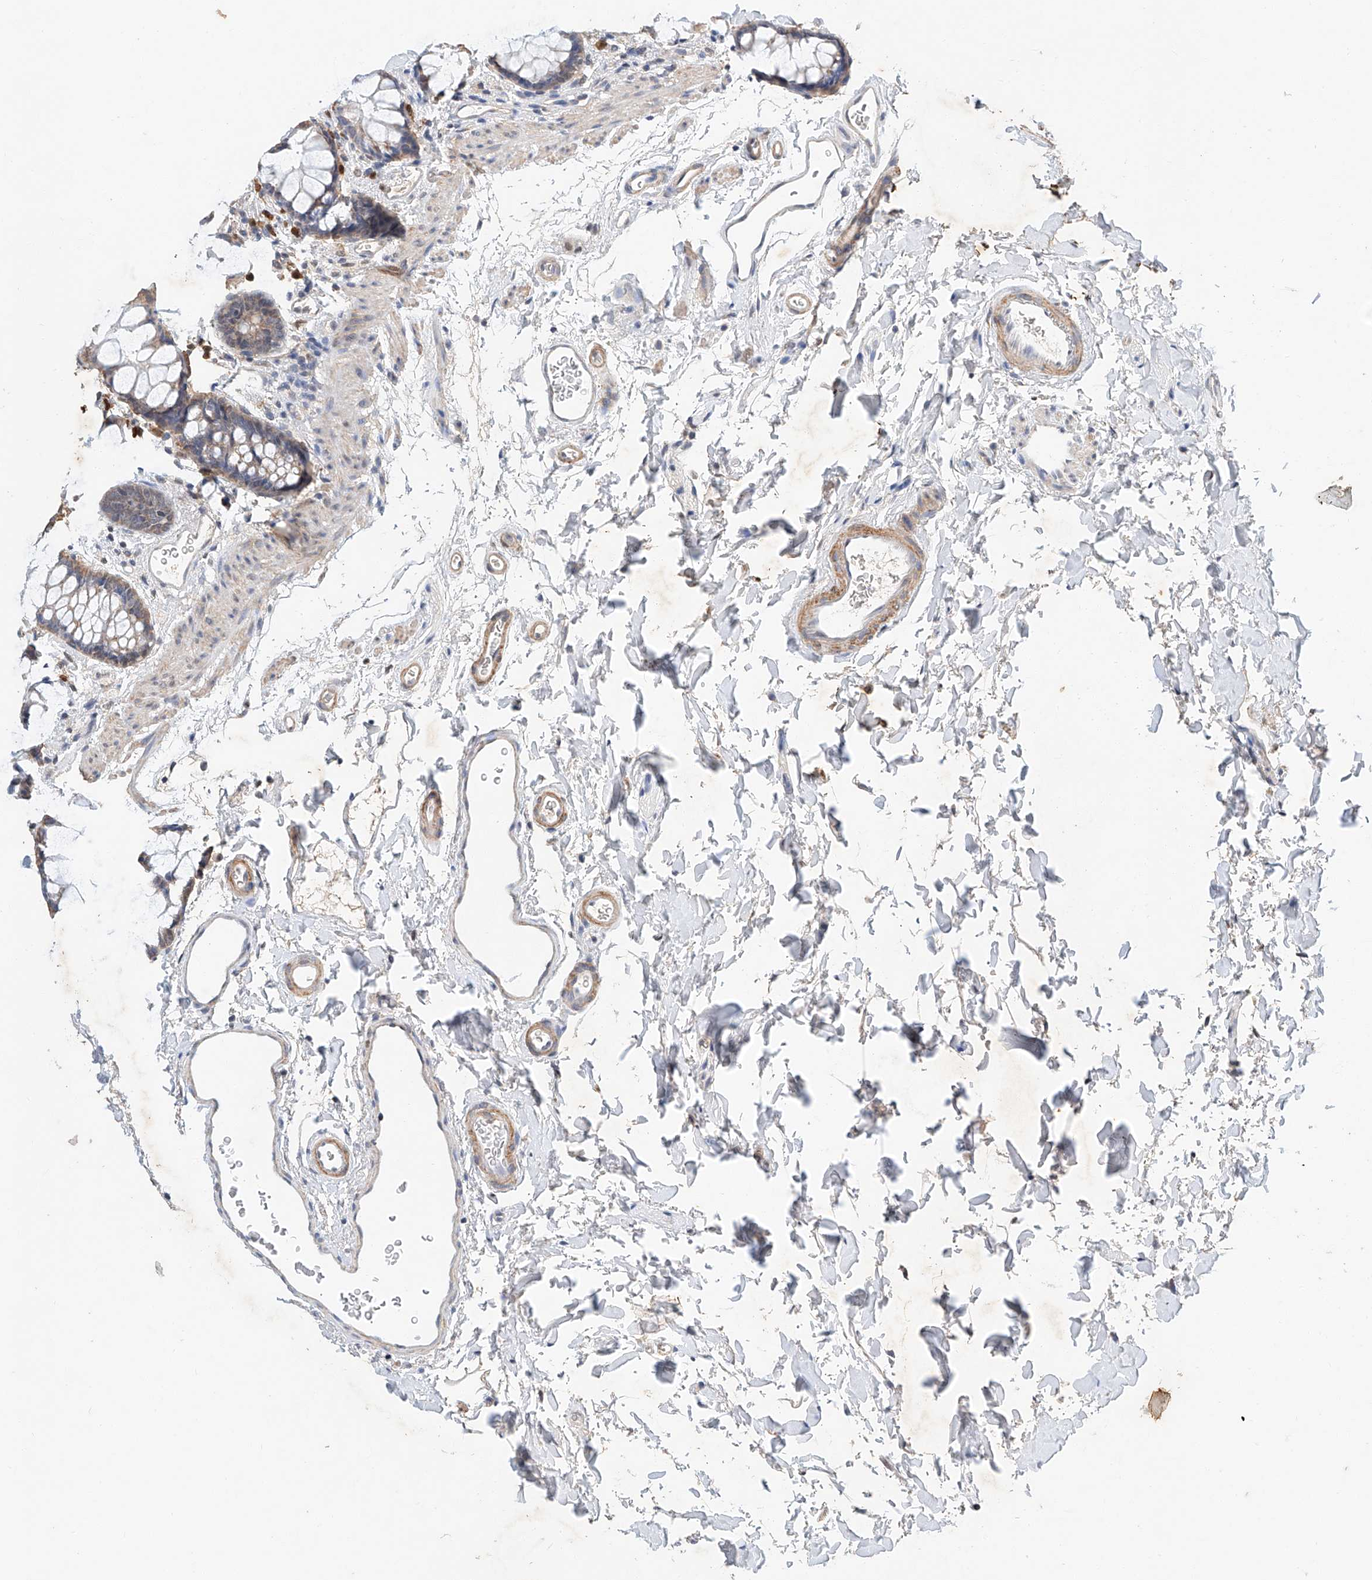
{"staining": {"intensity": "weak", "quantity": "25%-75%", "location": "cytoplasmic/membranous"}, "tissue": "rectum", "cell_type": "Glandular cells", "image_type": "normal", "snomed": [{"axis": "morphology", "description": "Normal tissue, NOS"}, {"axis": "topography", "description": "Rectum"}], "caption": "Immunohistochemistry (IHC) of benign rectum exhibits low levels of weak cytoplasmic/membranous expression in approximately 25%-75% of glandular cells. Using DAB (3,3'-diaminobenzidine) (brown) and hematoxylin (blue) stains, captured at high magnification using brightfield microscopy.", "gene": "CTDP1", "patient": {"sex": "female", "age": 65}}